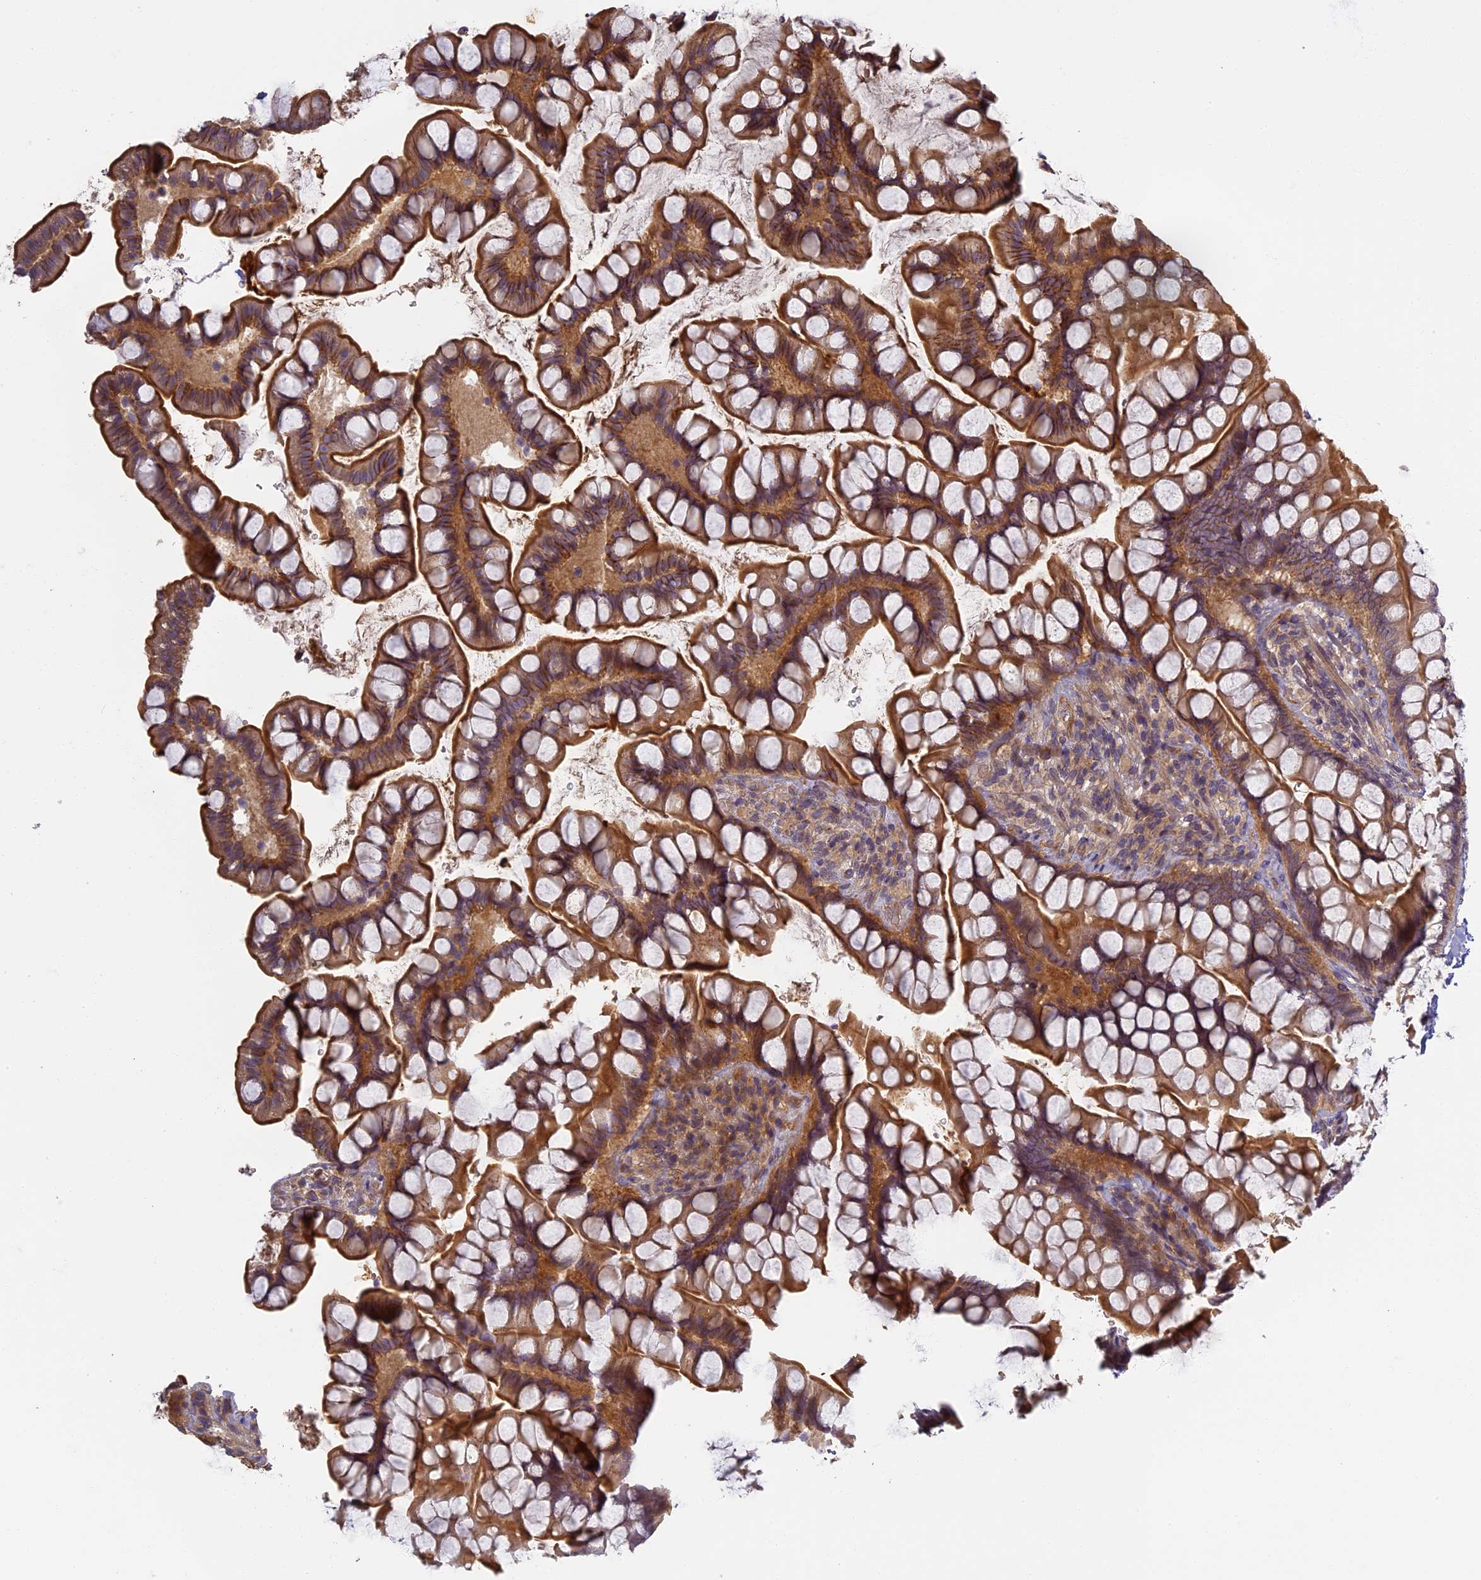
{"staining": {"intensity": "moderate", "quantity": "25%-75%", "location": "cytoplasmic/membranous"}, "tissue": "small intestine", "cell_type": "Glandular cells", "image_type": "normal", "snomed": [{"axis": "morphology", "description": "Normal tissue, NOS"}, {"axis": "topography", "description": "Small intestine"}], "caption": "IHC image of benign small intestine stained for a protein (brown), which demonstrates medium levels of moderate cytoplasmic/membranous expression in about 25%-75% of glandular cells.", "gene": "AP4E1", "patient": {"sex": "male", "age": 70}}